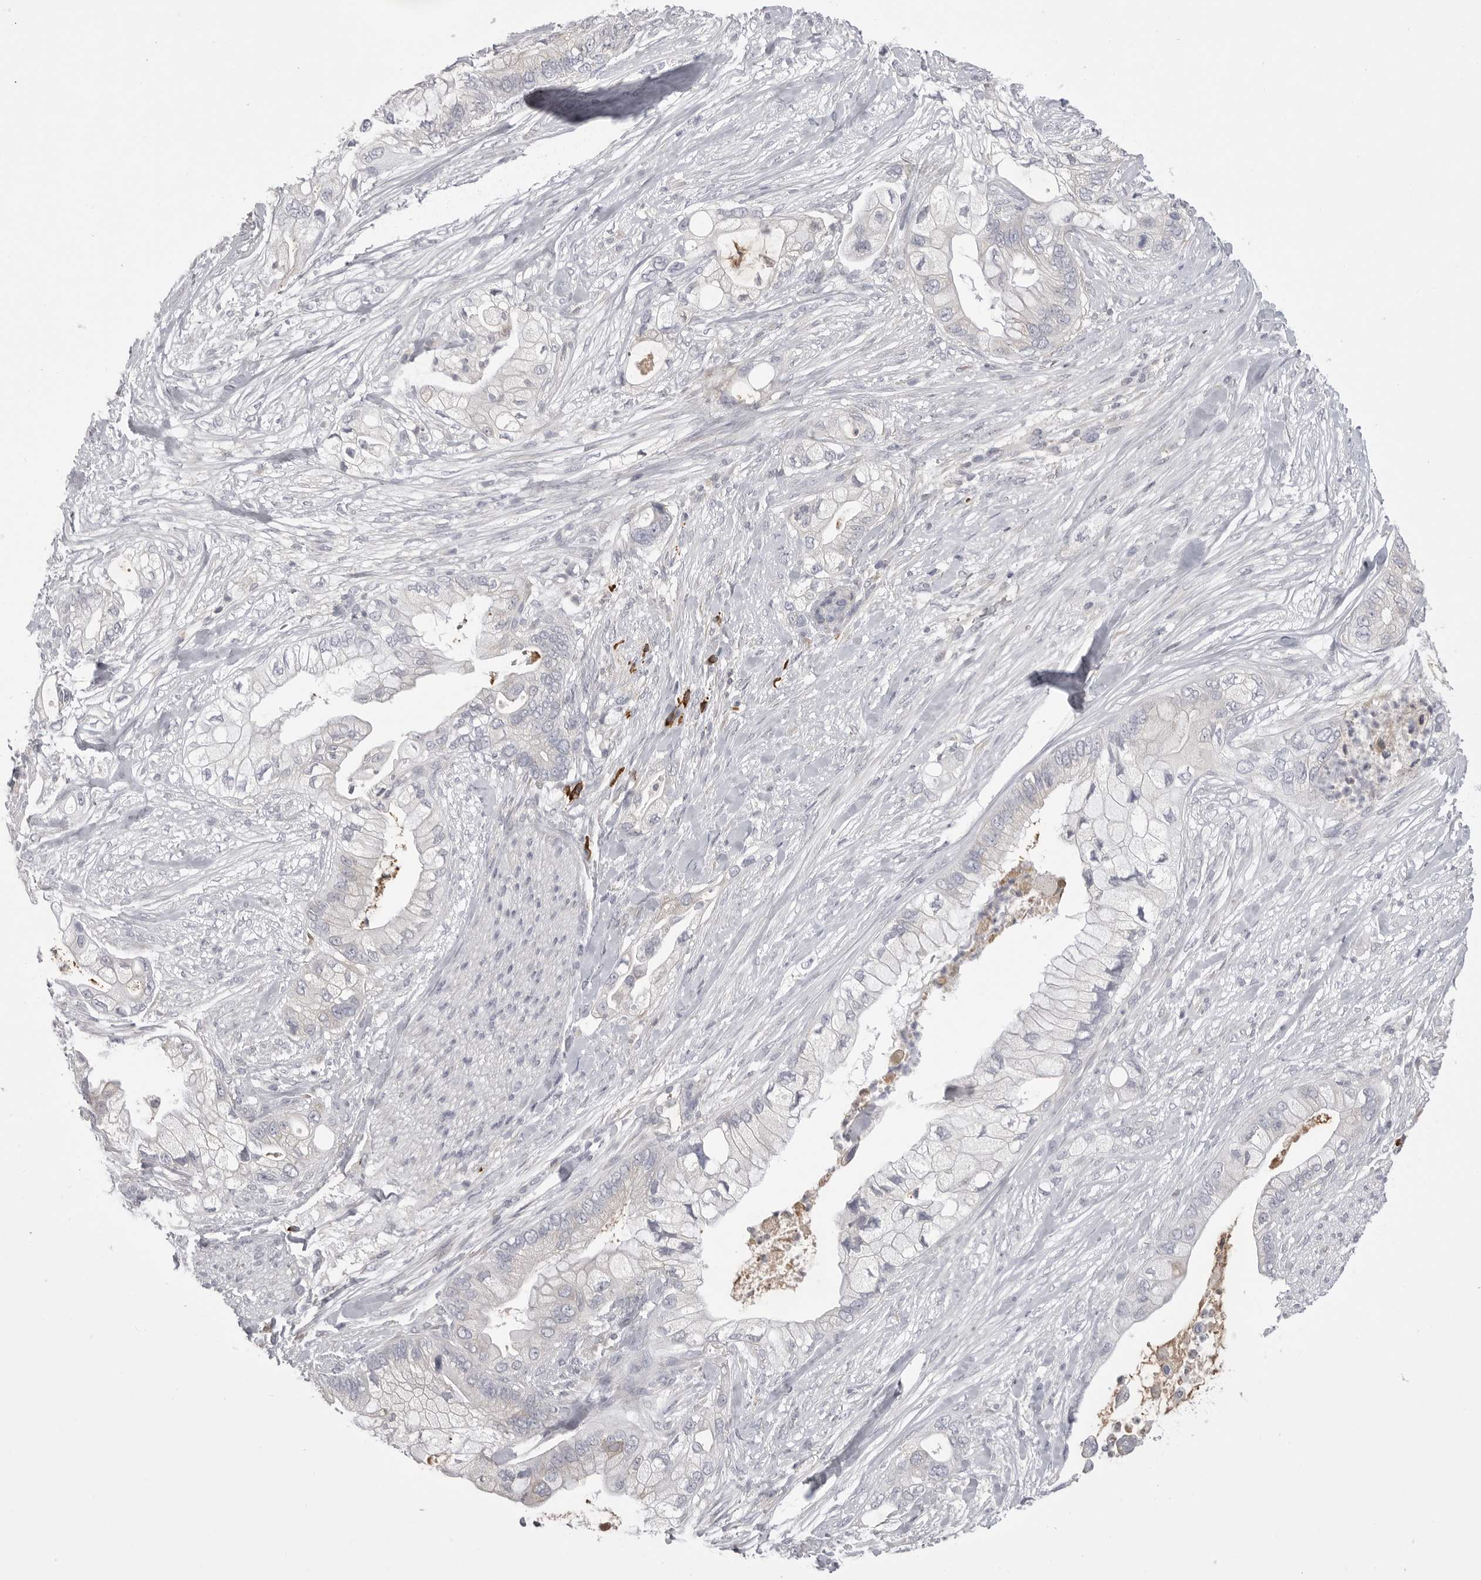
{"staining": {"intensity": "strong", "quantity": "<25%", "location": "cytoplasmic/membranous"}, "tissue": "pancreatic cancer", "cell_type": "Tumor cells", "image_type": "cancer", "snomed": [{"axis": "morphology", "description": "Adenocarcinoma, NOS"}, {"axis": "topography", "description": "Pancreas"}], "caption": "Protein staining displays strong cytoplasmic/membranous staining in about <25% of tumor cells in pancreatic cancer. The protein of interest is stained brown, and the nuclei are stained in blue (DAB IHC with brightfield microscopy, high magnification).", "gene": "FKBP2", "patient": {"sex": "male", "age": 53}}